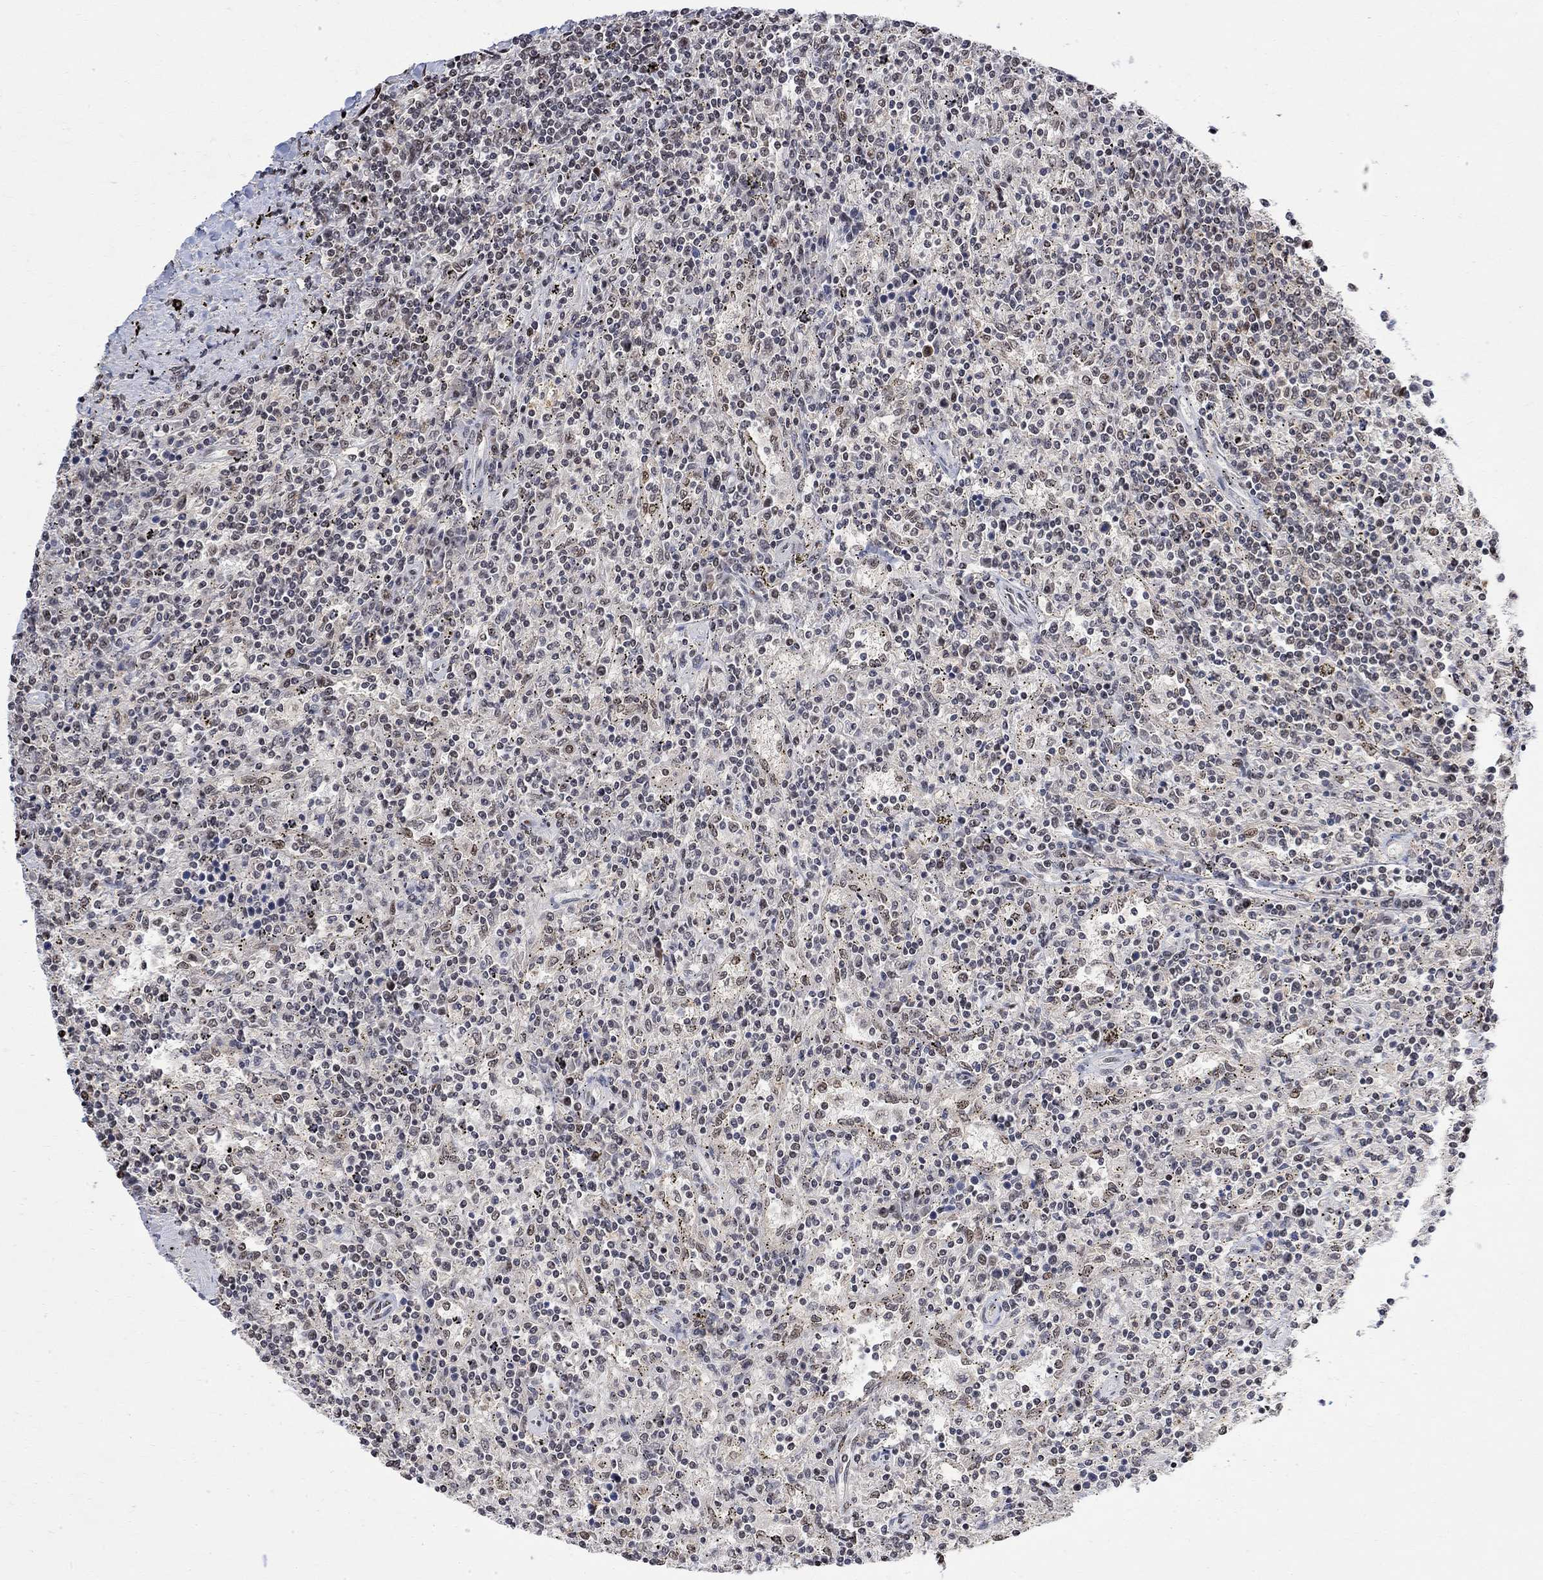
{"staining": {"intensity": "negative", "quantity": "none", "location": "none"}, "tissue": "lymphoma", "cell_type": "Tumor cells", "image_type": "cancer", "snomed": [{"axis": "morphology", "description": "Malignant lymphoma, non-Hodgkin's type, Low grade"}, {"axis": "topography", "description": "Lymph node"}], "caption": "Lymphoma was stained to show a protein in brown. There is no significant expression in tumor cells.", "gene": "E4F1", "patient": {"sex": "male", "age": 52}}